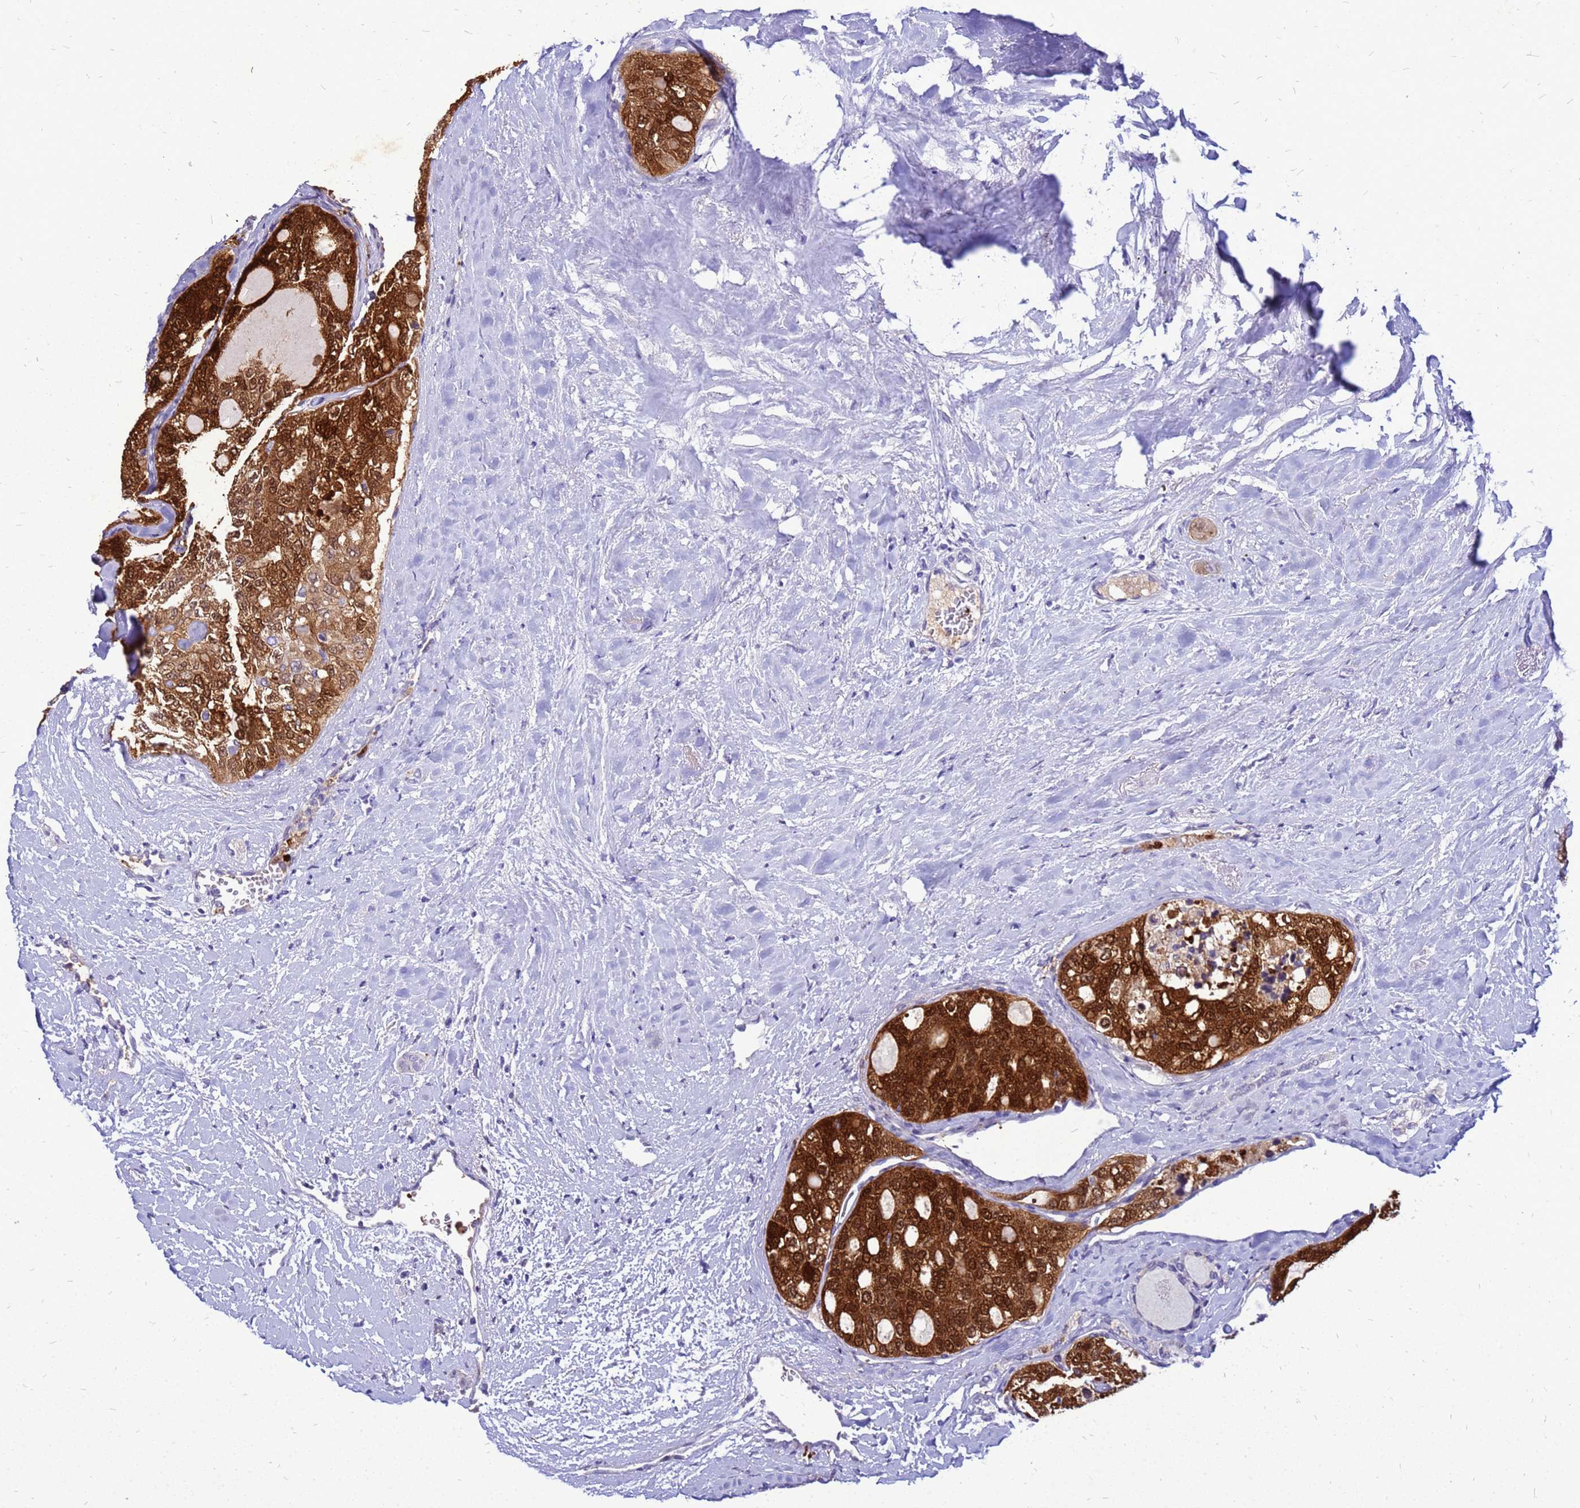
{"staining": {"intensity": "strong", "quantity": ">75%", "location": "cytoplasmic/membranous,nuclear"}, "tissue": "thyroid cancer", "cell_type": "Tumor cells", "image_type": "cancer", "snomed": [{"axis": "morphology", "description": "Follicular adenoma carcinoma, NOS"}, {"axis": "topography", "description": "Thyroid gland"}], "caption": "IHC micrograph of human thyroid cancer (follicular adenoma carcinoma) stained for a protein (brown), which displays high levels of strong cytoplasmic/membranous and nuclear positivity in about >75% of tumor cells.", "gene": "AKR1C1", "patient": {"sex": "male", "age": 75}}